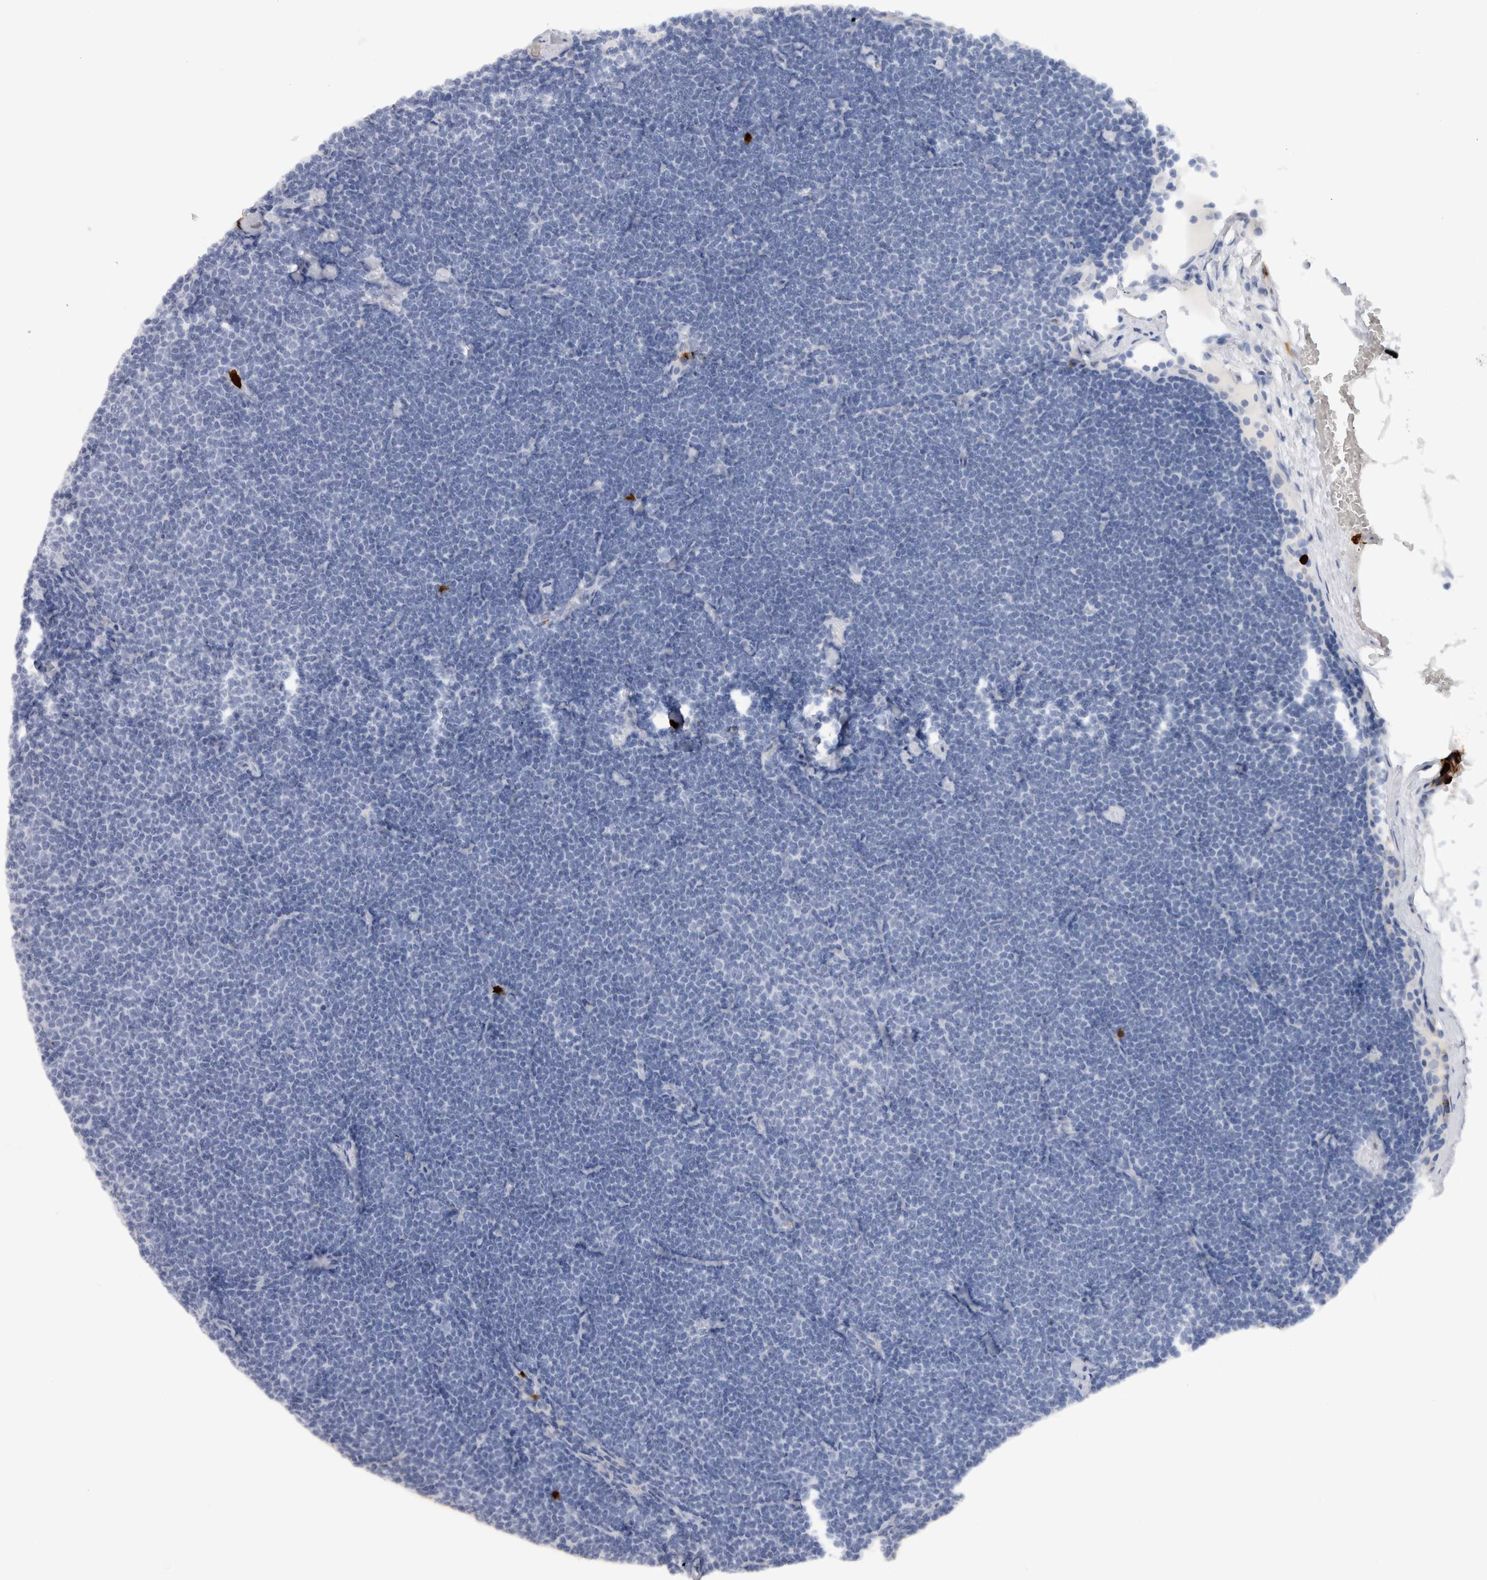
{"staining": {"intensity": "negative", "quantity": "none", "location": "none"}, "tissue": "lymphoma", "cell_type": "Tumor cells", "image_type": "cancer", "snomed": [{"axis": "morphology", "description": "Malignant lymphoma, non-Hodgkin's type, Low grade"}, {"axis": "topography", "description": "Lymph node"}], "caption": "Protein analysis of lymphoma exhibits no significant expression in tumor cells.", "gene": "S100A8", "patient": {"sex": "female", "age": 53}}